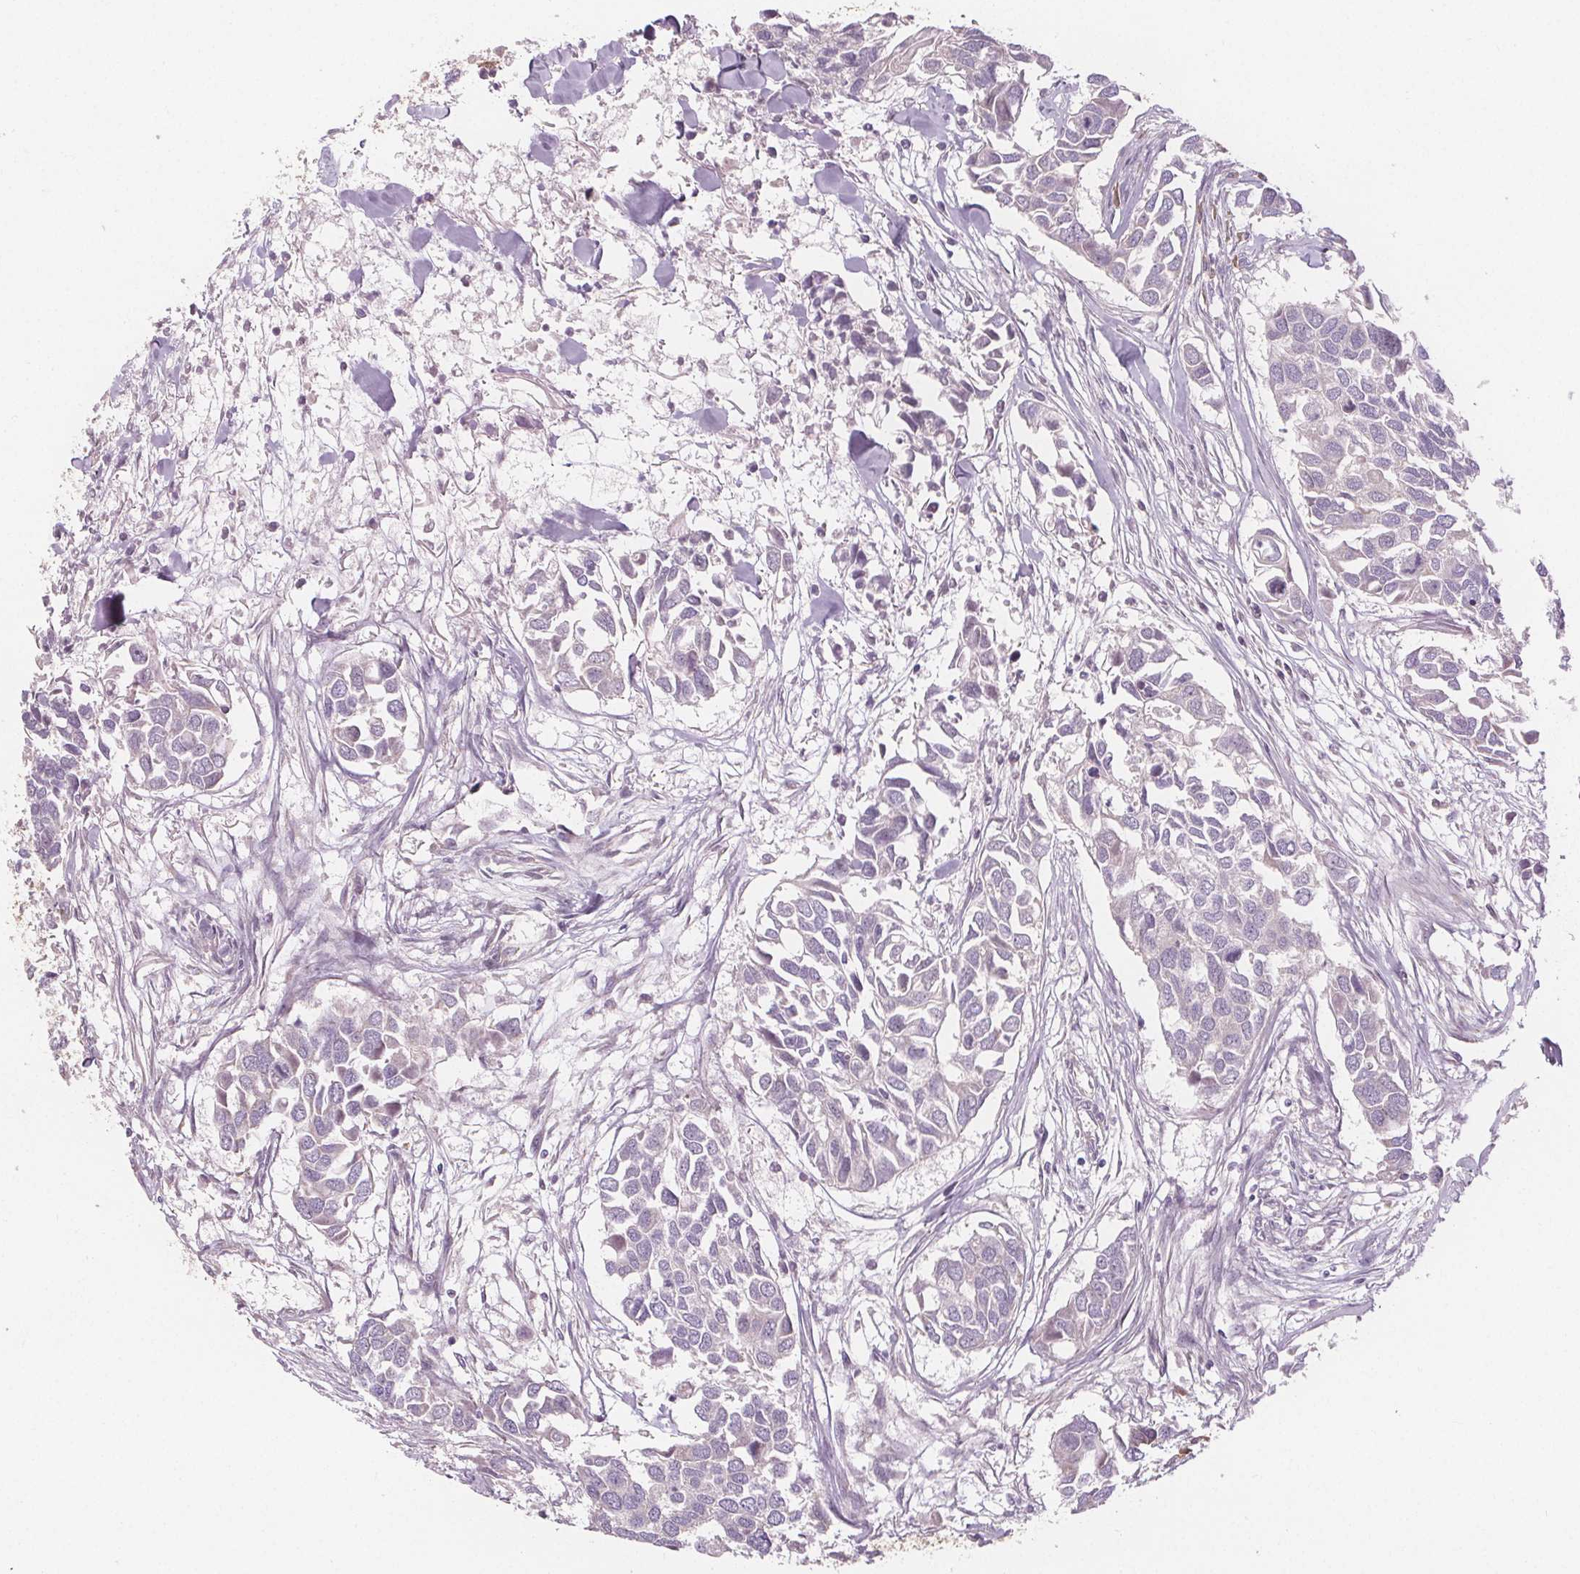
{"staining": {"intensity": "negative", "quantity": "none", "location": "none"}, "tissue": "breast cancer", "cell_type": "Tumor cells", "image_type": "cancer", "snomed": [{"axis": "morphology", "description": "Duct carcinoma"}, {"axis": "topography", "description": "Breast"}], "caption": "The image exhibits no staining of tumor cells in breast cancer.", "gene": "TMEM80", "patient": {"sex": "female", "age": 83}}